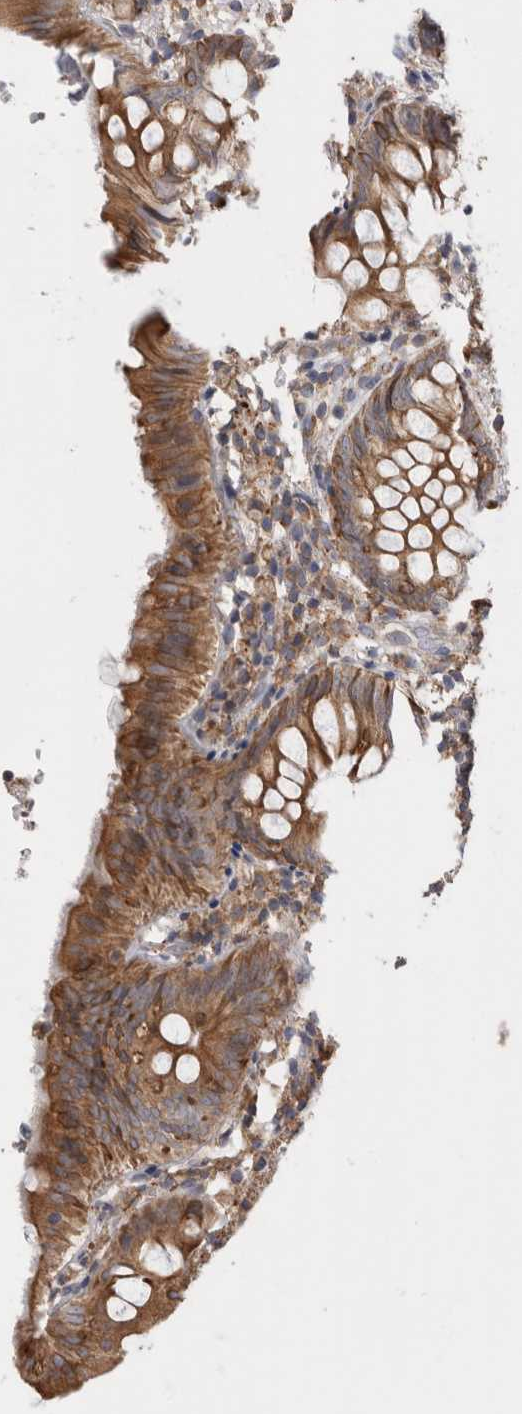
{"staining": {"intensity": "moderate", "quantity": ">75%", "location": "cytoplasmic/membranous"}, "tissue": "appendix", "cell_type": "Glandular cells", "image_type": "normal", "snomed": [{"axis": "morphology", "description": "Normal tissue, NOS"}, {"axis": "topography", "description": "Appendix"}], "caption": "Protein staining of benign appendix demonstrates moderate cytoplasmic/membranous positivity in approximately >75% of glandular cells. Immunohistochemistry stains the protein in brown and the nuclei are stained blue.", "gene": "SMAP2", "patient": {"sex": "male", "age": 8}}